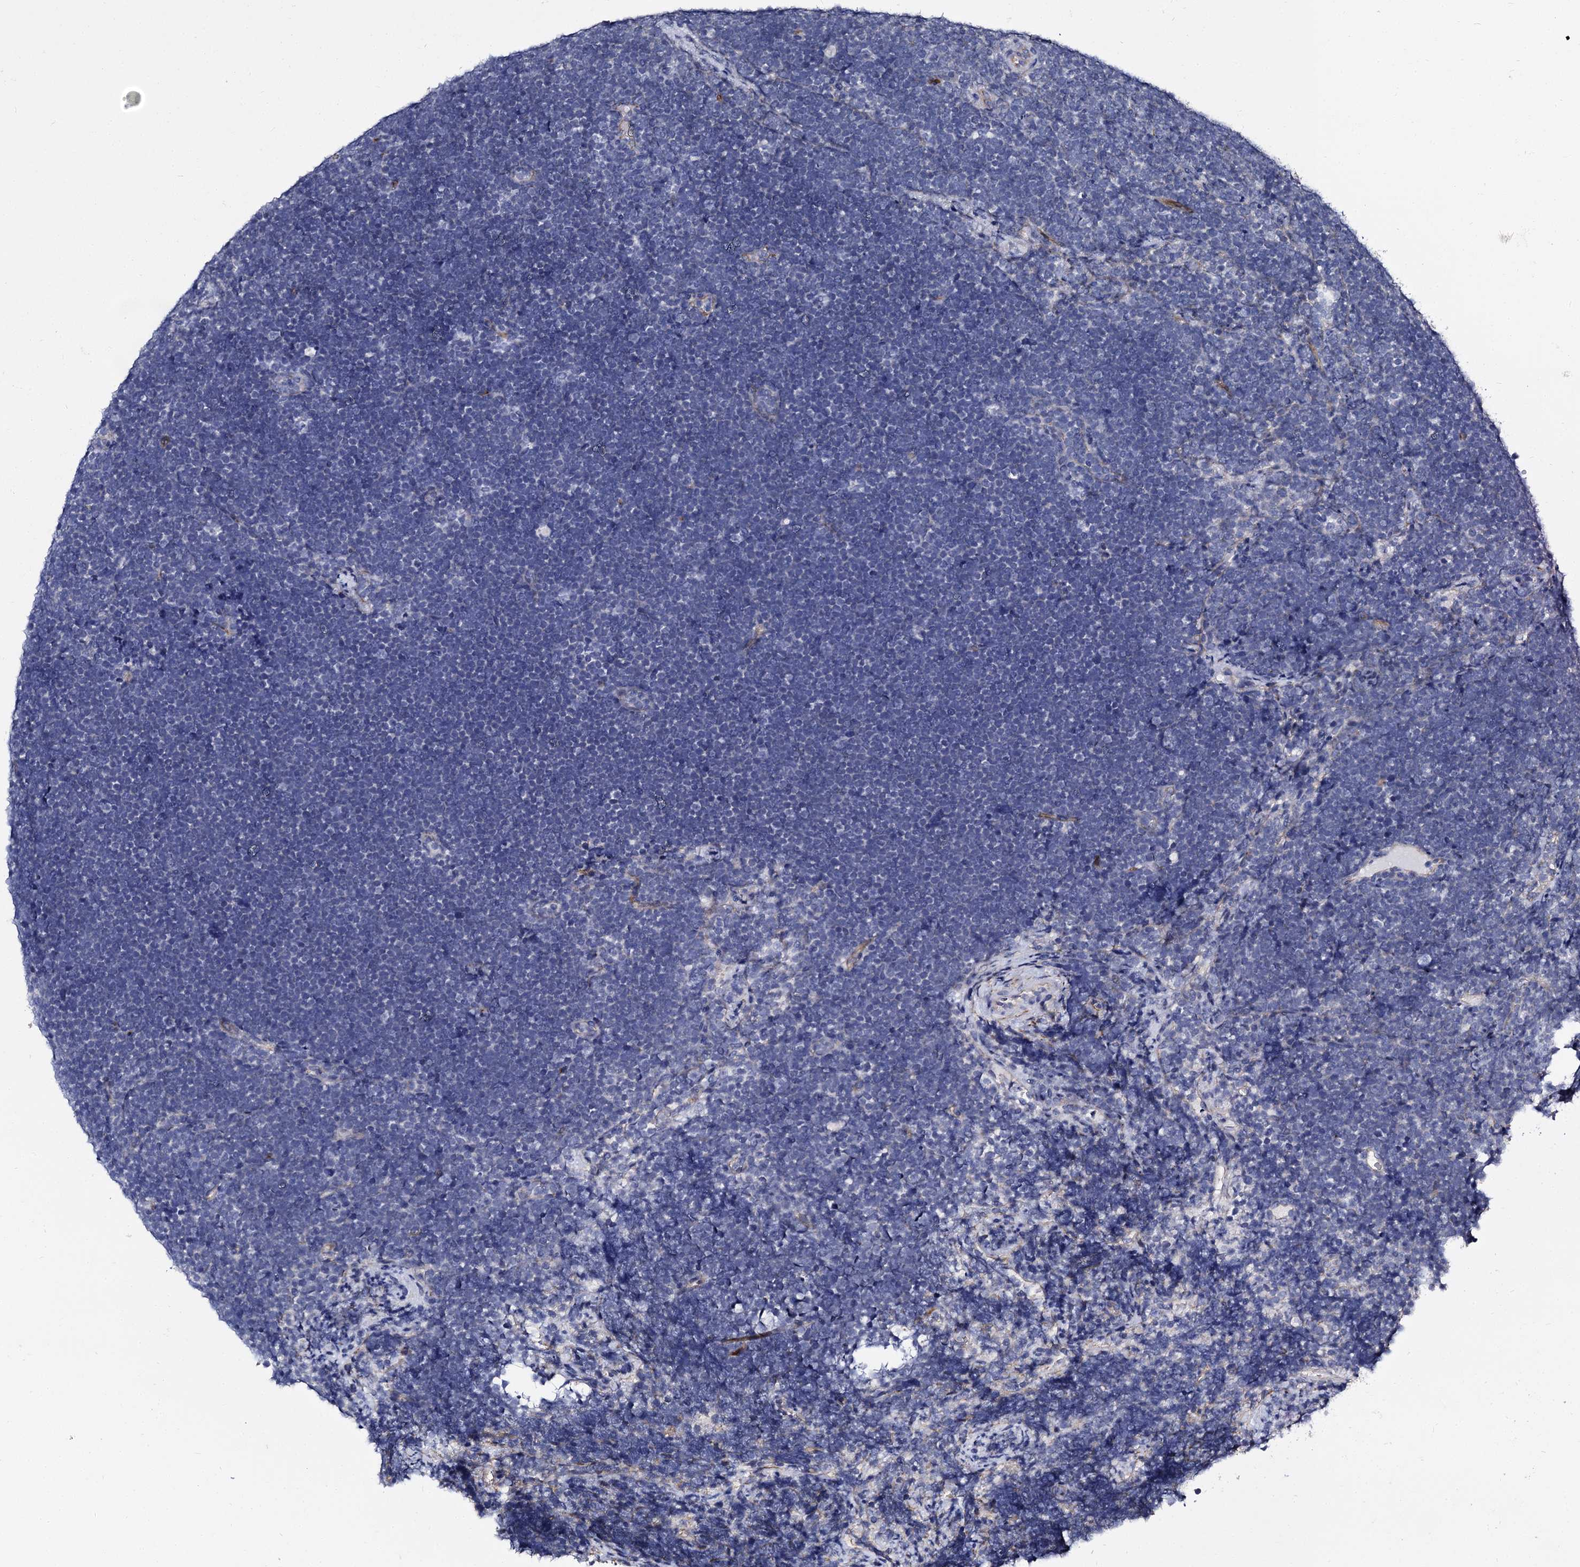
{"staining": {"intensity": "negative", "quantity": "none", "location": "none"}, "tissue": "lymphoma", "cell_type": "Tumor cells", "image_type": "cancer", "snomed": [{"axis": "morphology", "description": "Malignant lymphoma, non-Hodgkin's type, High grade"}, {"axis": "topography", "description": "Lymph node"}], "caption": "This is a micrograph of immunohistochemistry staining of high-grade malignant lymphoma, non-Hodgkin's type, which shows no expression in tumor cells. (DAB (3,3'-diaminobenzidine) IHC visualized using brightfield microscopy, high magnification).", "gene": "CBFB", "patient": {"sex": "male", "age": 13}}